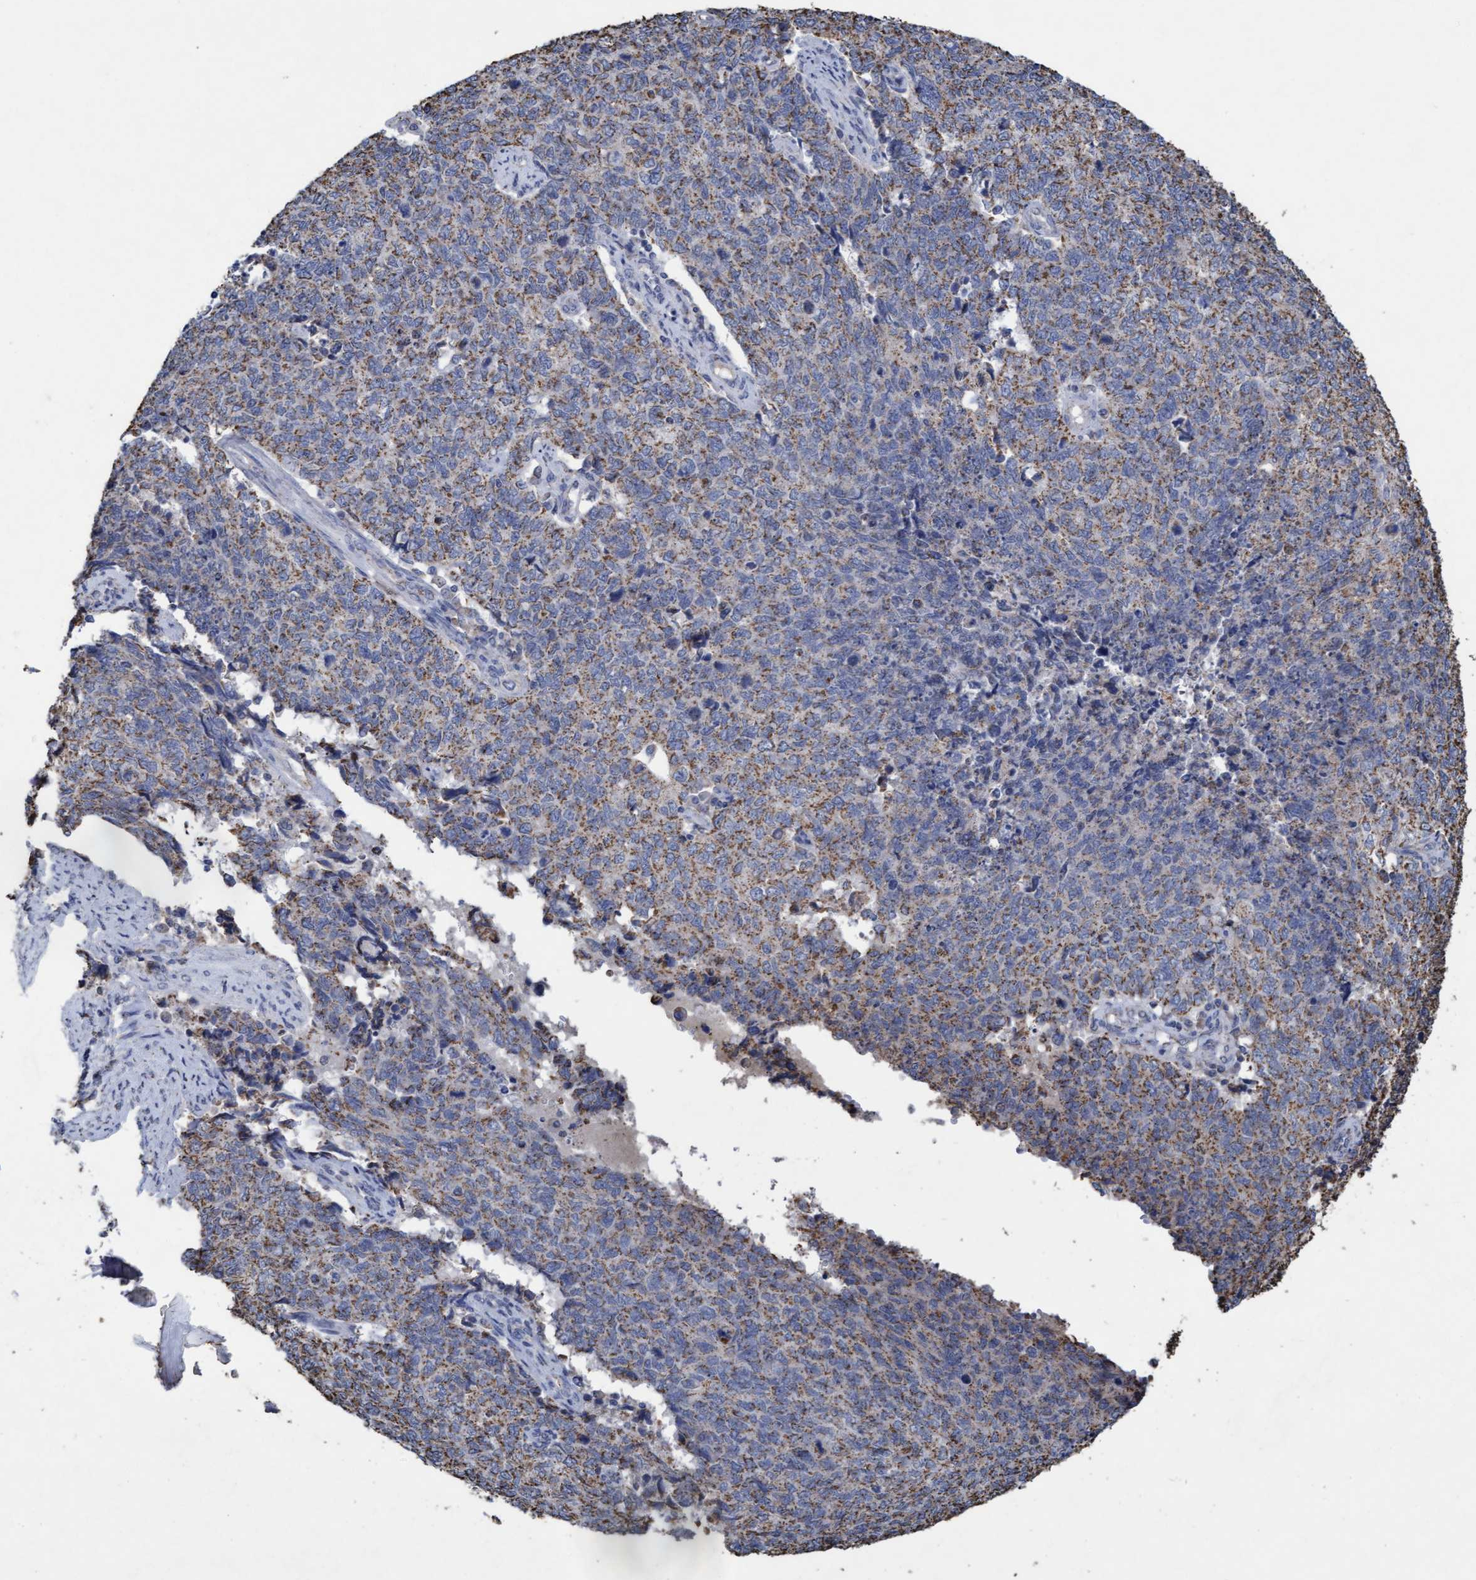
{"staining": {"intensity": "weak", "quantity": ">75%", "location": "cytoplasmic/membranous"}, "tissue": "cervical cancer", "cell_type": "Tumor cells", "image_type": "cancer", "snomed": [{"axis": "morphology", "description": "Squamous cell carcinoma, NOS"}, {"axis": "topography", "description": "Cervix"}], "caption": "High-power microscopy captured an IHC micrograph of cervical squamous cell carcinoma, revealing weak cytoplasmic/membranous positivity in approximately >75% of tumor cells.", "gene": "VSIG8", "patient": {"sex": "female", "age": 63}}